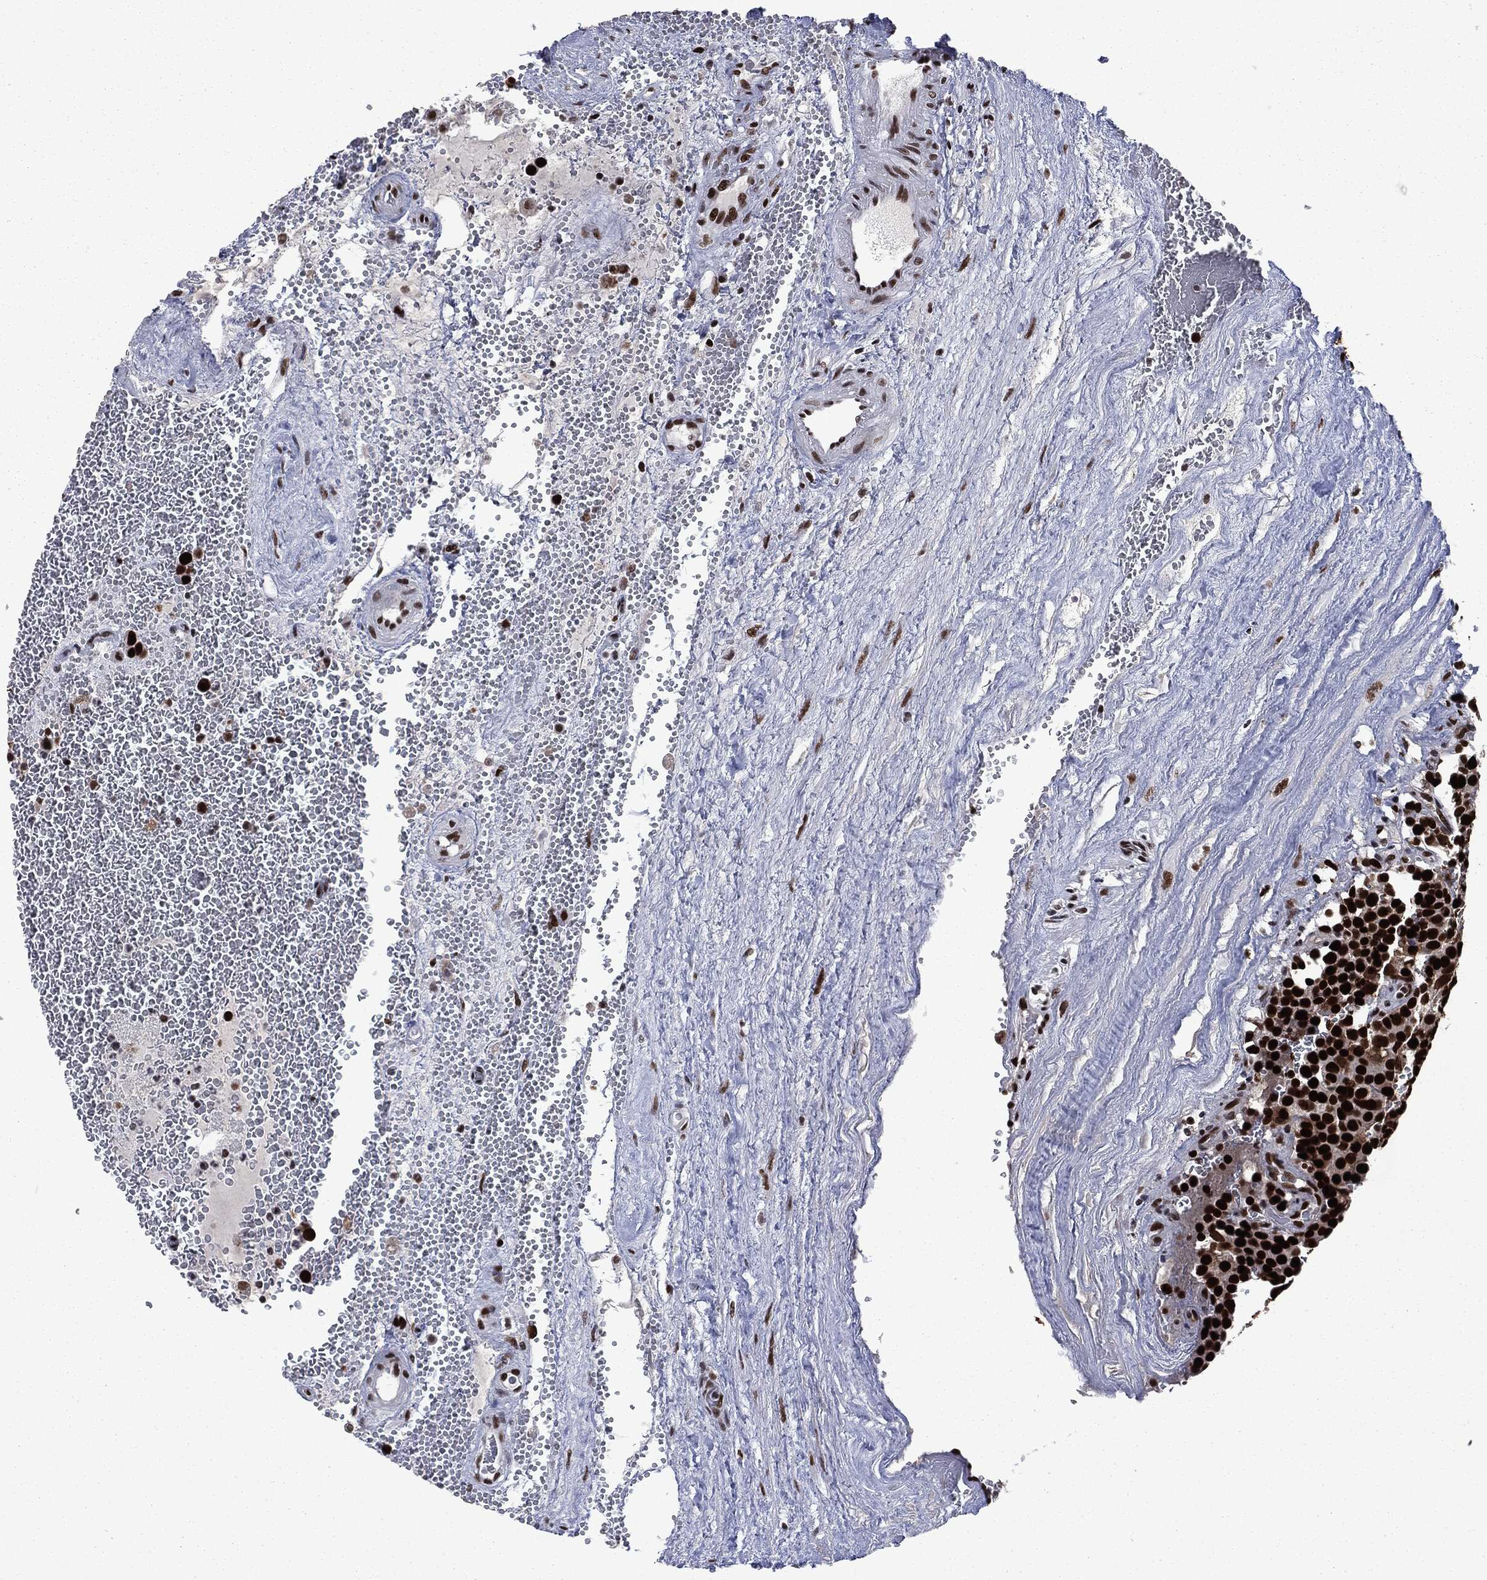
{"staining": {"intensity": "strong", "quantity": ">75%", "location": "nuclear"}, "tissue": "testis cancer", "cell_type": "Tumor cells", "image_type": "cancer", "snomed": [{"axis": "morphology", "description": "Seminoma, NOS"}, {"axis": "topography", "description": "Testis"}], "caption": "Immunohistochemical staining of seminoma (testis) reveals high levels of strong nuclear positivity in about >75% of tumor cells.", "gene": "MSH2", "patient": {"sex": "male", "age": 71}}